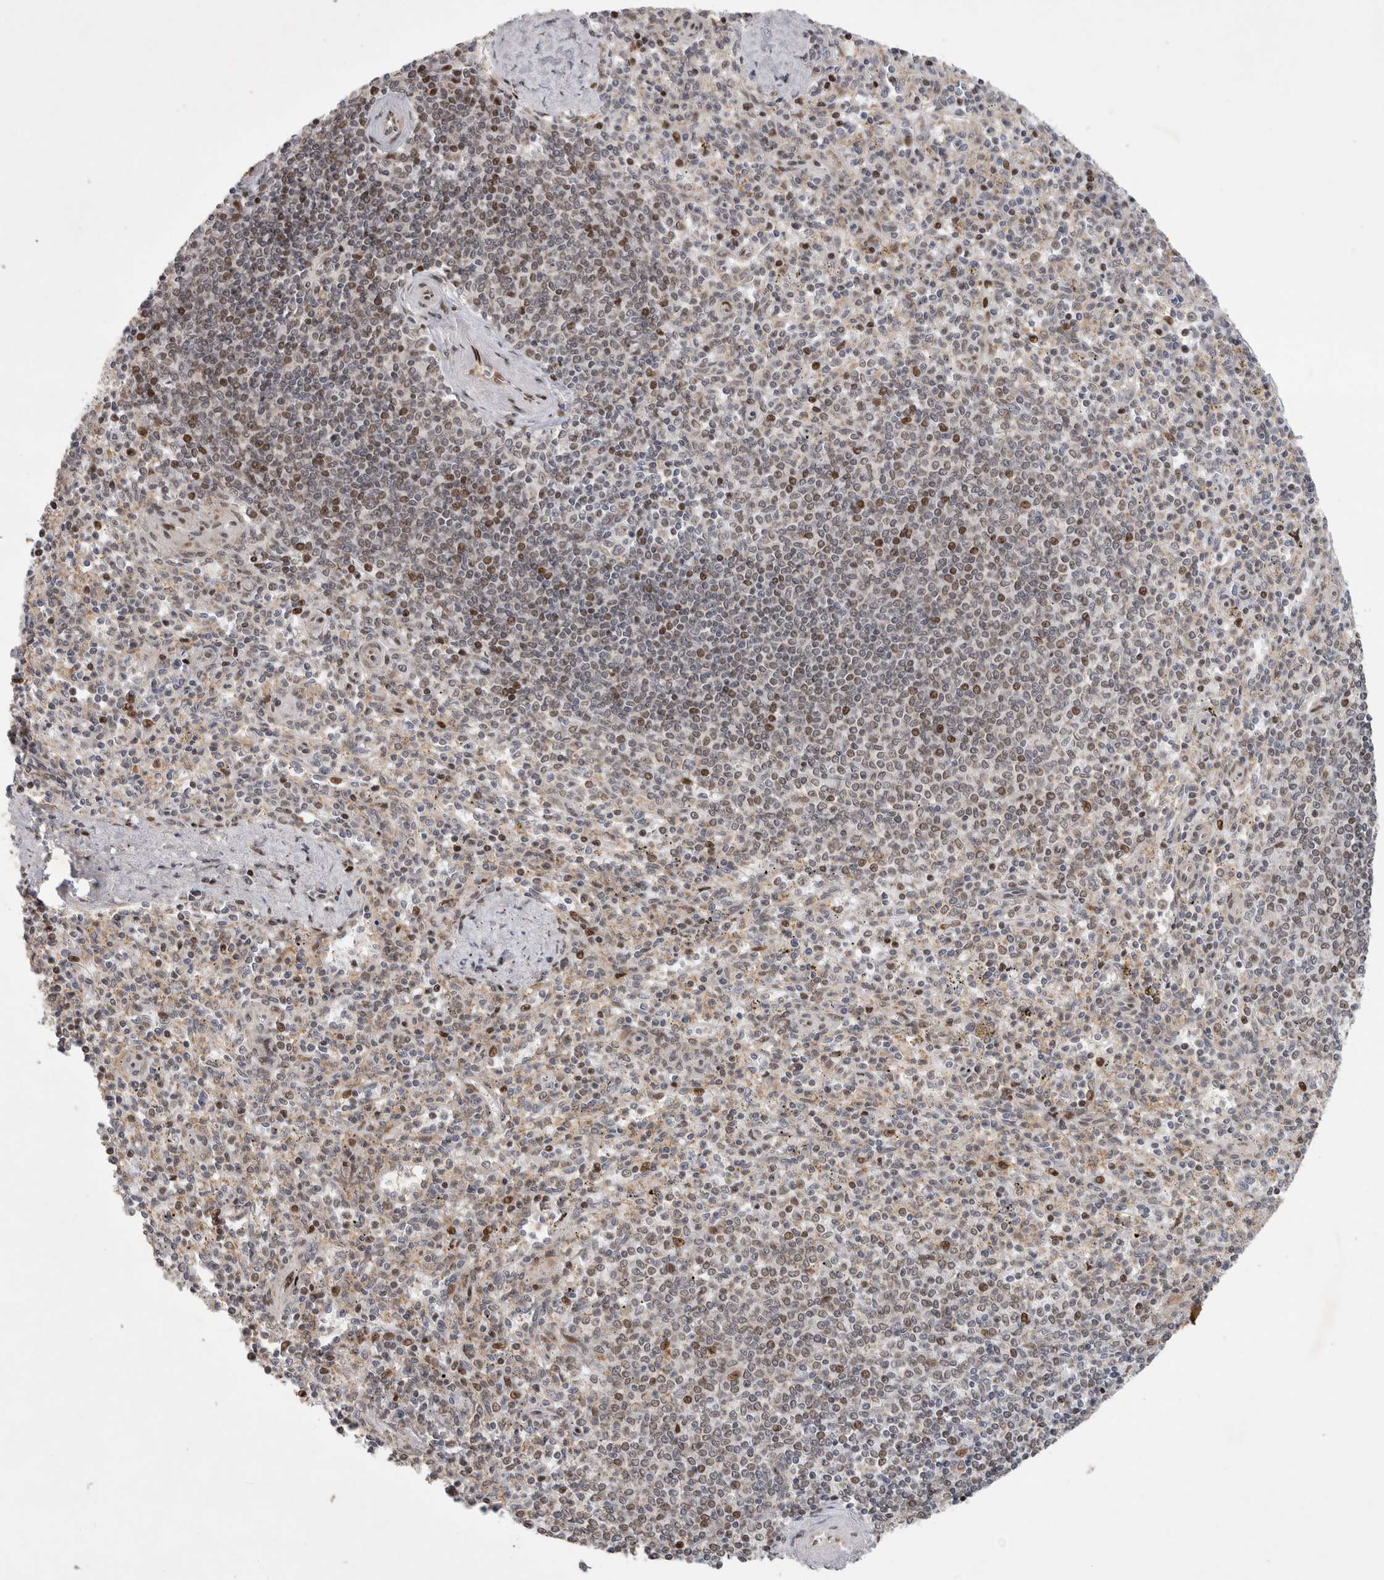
{"staining": {"intensity": "weak", "quantity": "<25%", "location": "nuclear"}, "tissue": "spleen", "cell_type": "Cells in red pulp", "image_type": "normal", "snomed": [{"axis": "morphology", "description": "Normal tissue, NOS"}, {"axis": "topography", "description": "Spleen"}], "caption": "Protein analysis of unremarkable spleen shows no significant positivity in cells in red pulp.", "gene": "C8orf58", "patient": {"sex": "male", "age": 72}}